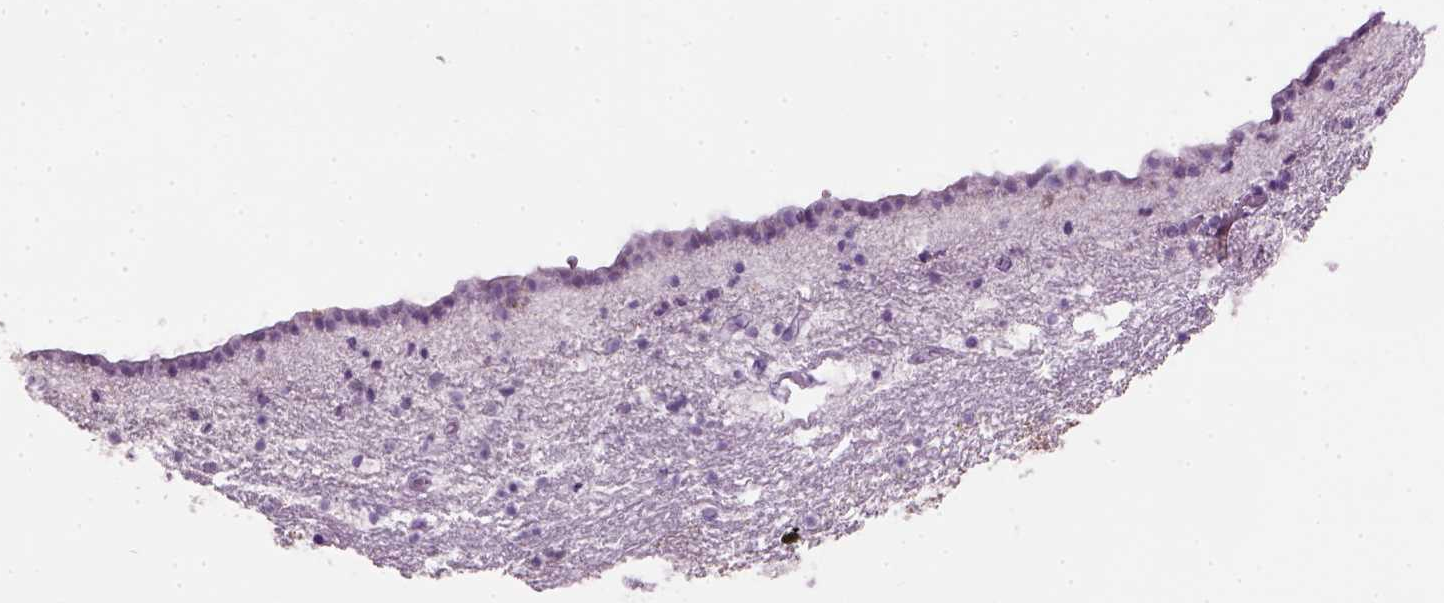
{"staining": {"intensity": "negative", "quantity": "none", "location": "none"}, "tissue": "caudate", "cell_type": "Glial cells", "image_type": "normal", "snomed": [{"axis": "morphology", "description": "Normal tissue, NOS"}, {"axis": "topography", "description": "Lateral ventricle wall"}], "caption": "DAB immunohistochemical staining of normal human caudate exhibits no significant positivity in glial cells. (DAB (3,3'-diaminobenzidine) IHC visualized using brightfield microscopy, high magnification).", "gene": "GABRB2", "patient": {"sex": "female", "age": 42}}